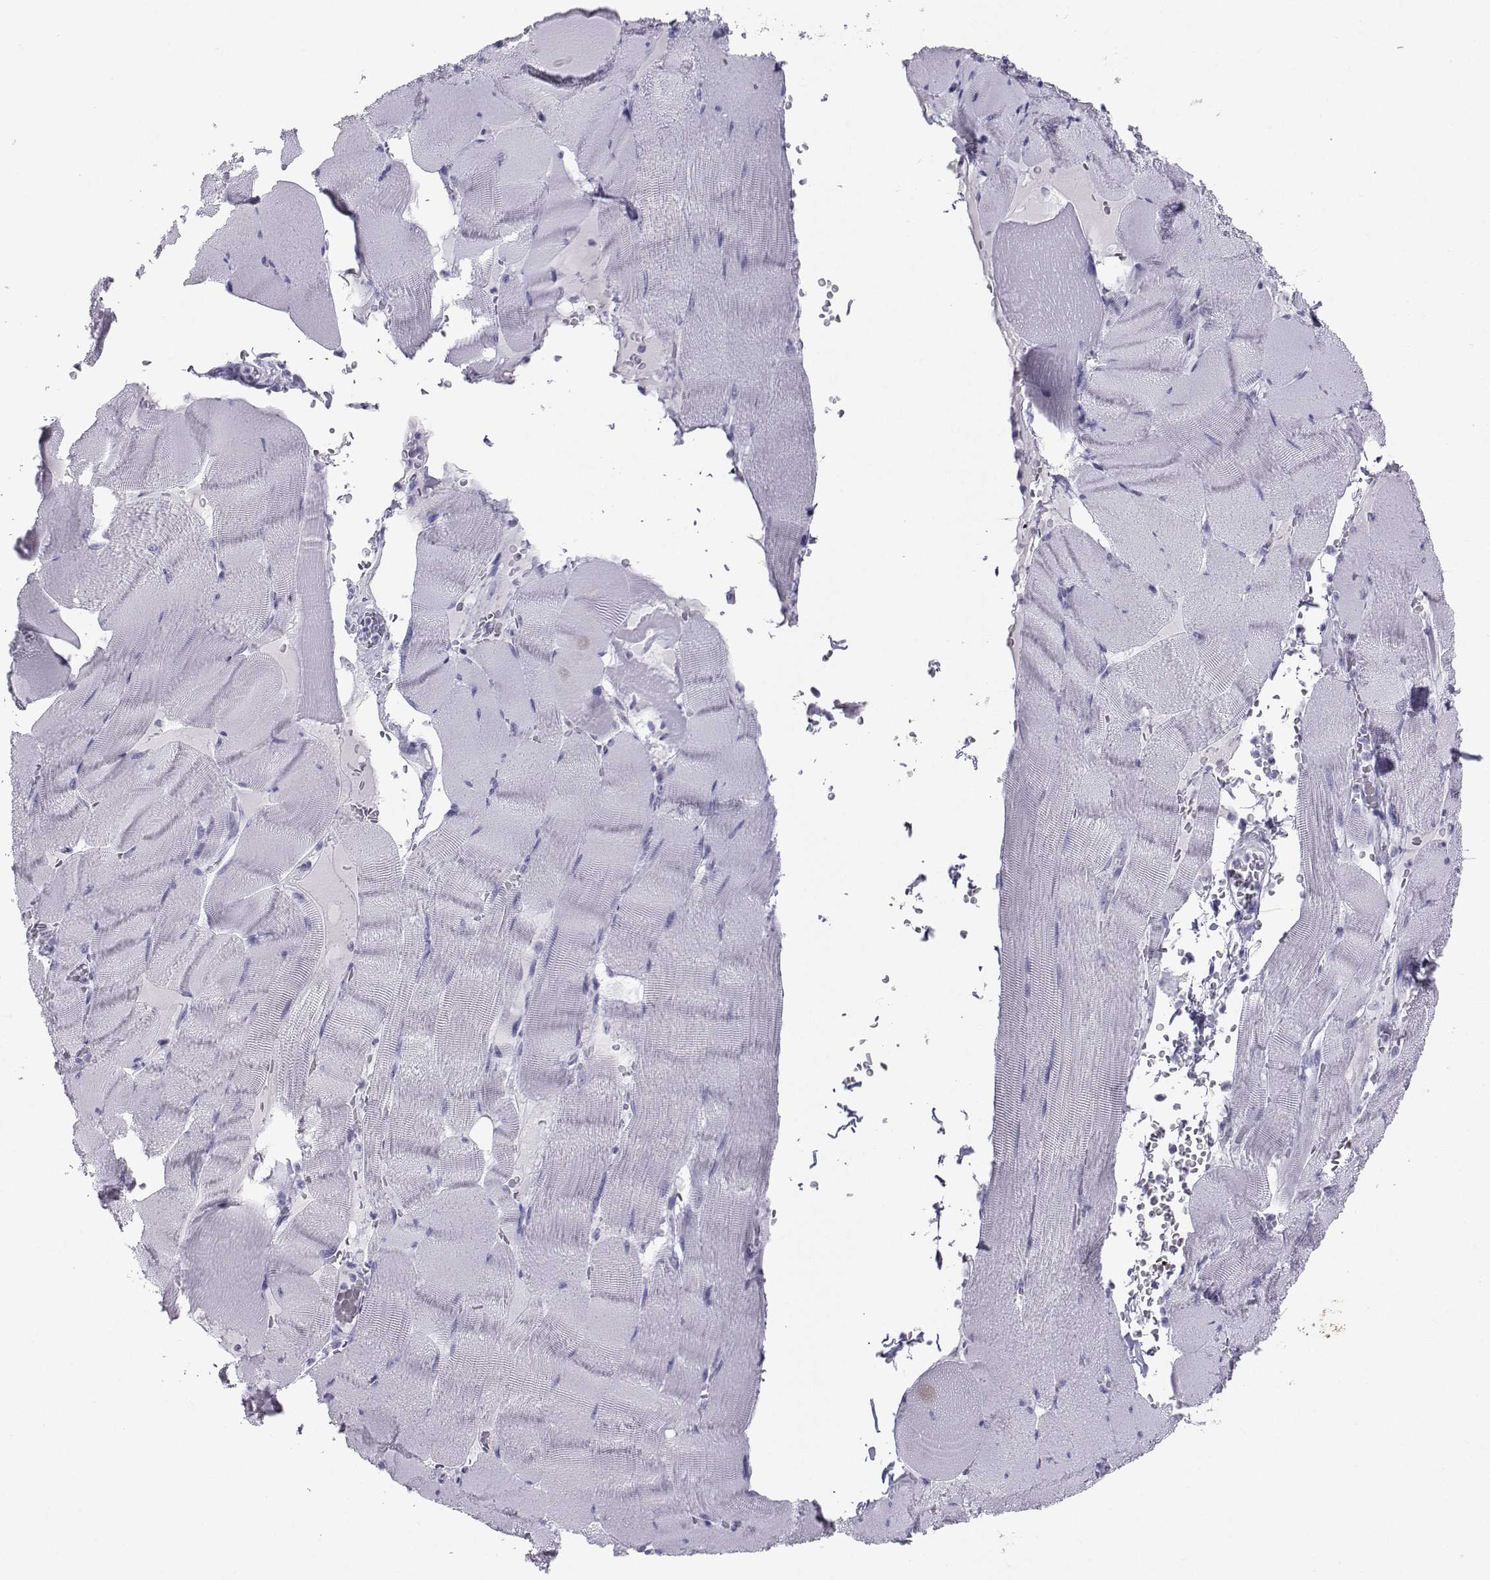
{"staining": {"intensity": "negative", "quantity": "none", "location": "none"}, "tissue": "skeletal muscle", "cell_type": "Myocytes", "image_type": "normal", "snomed": [{"axis": "morphology", "description": "Normal tissue, NOS"}, {"axis": "topography", "description": "Skeletal muscle"}], "caption": "Myocytes show no significant staining in unremarkable skeletal muscle. (DAB IHC, high magnification).", "gene": "LORICRIN", "patient": {"sex": "male", "age": 56}}